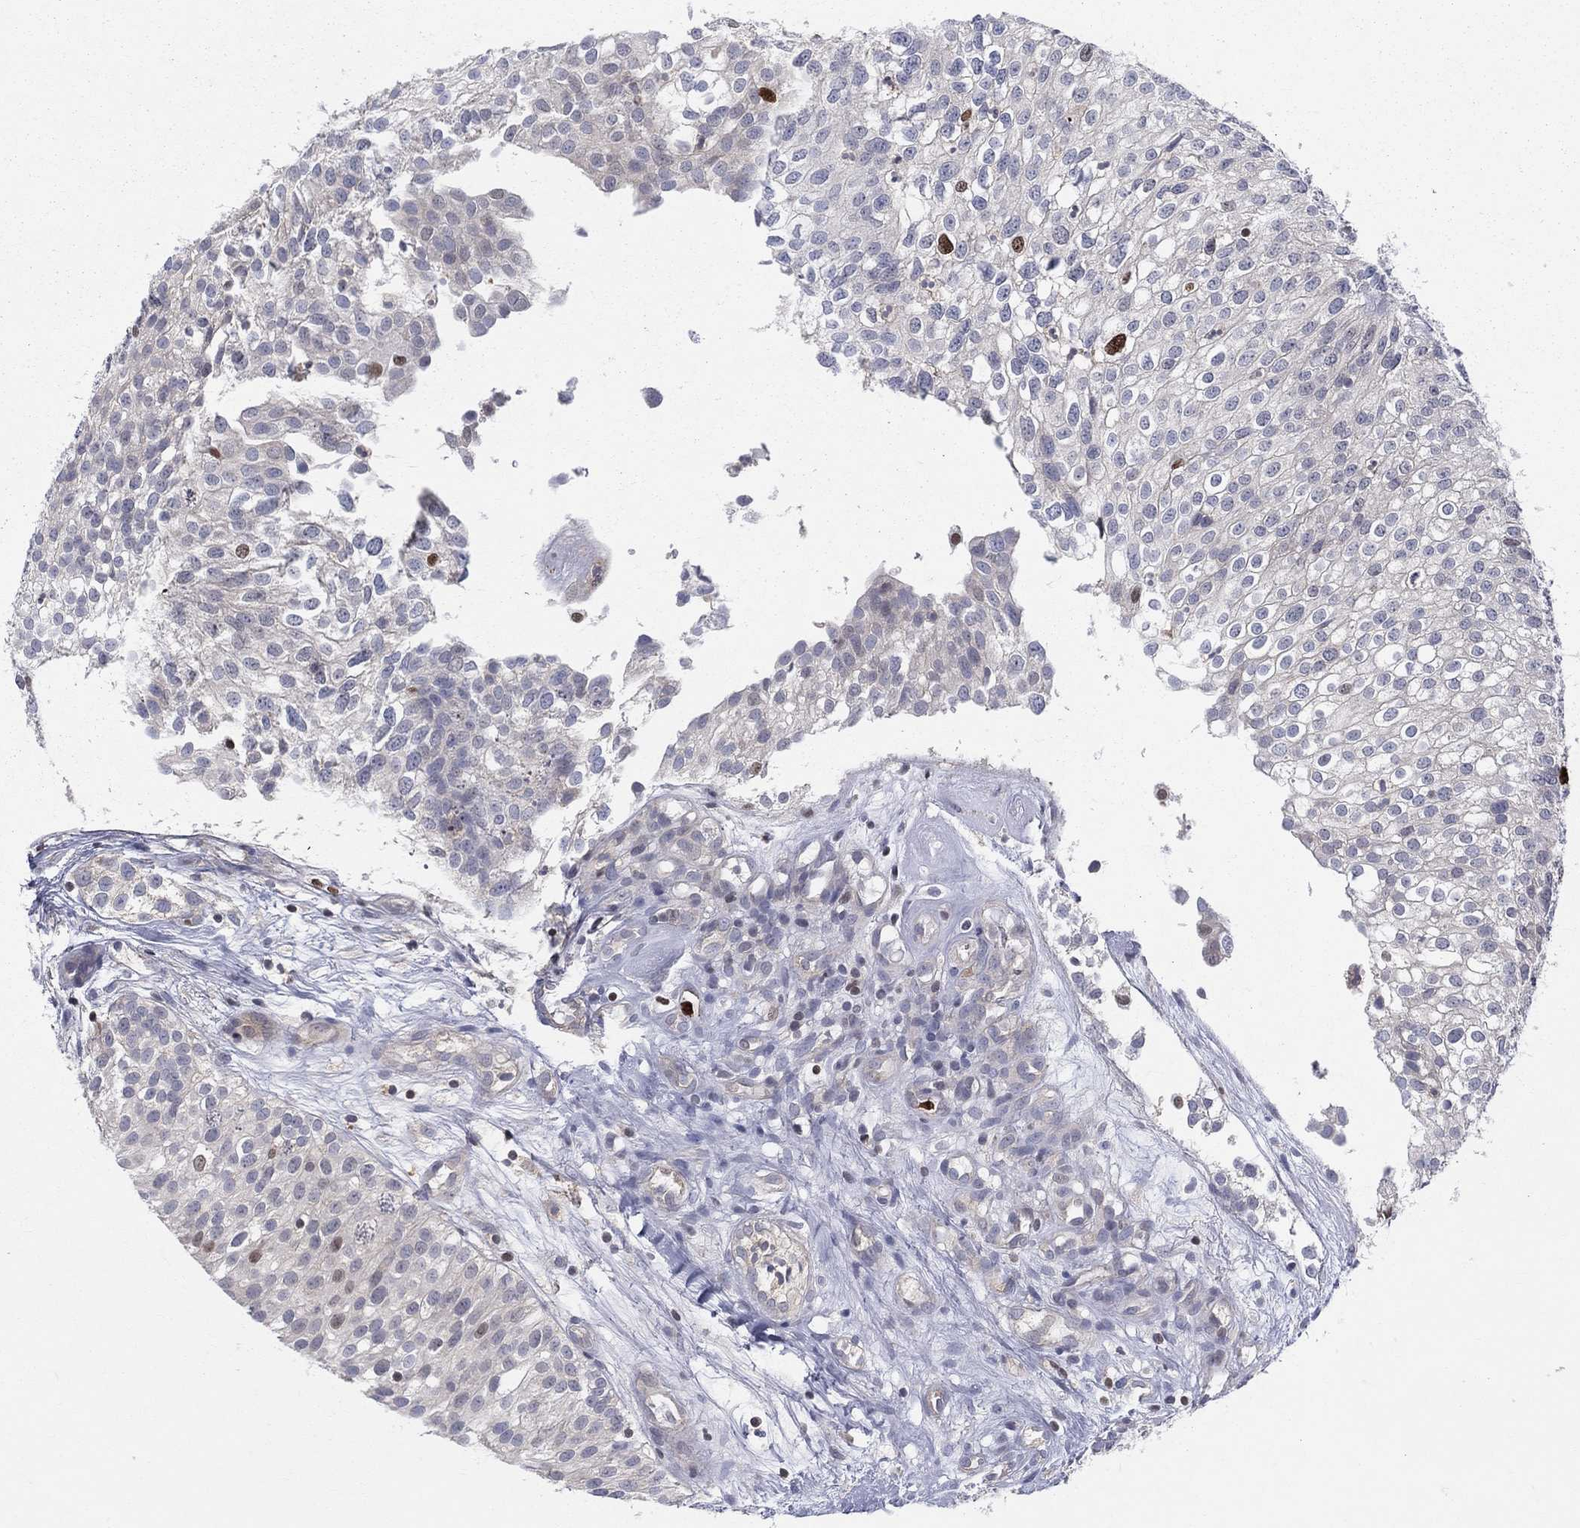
{"staining": {"intensity": "negative", "quantity": "none", "location": "none"}, "tissue": "urothelial cancer", "cell_type": "Tumor cells", "image_type": "cancer", "snomed": [{"axis": "morphology", "description": "Urothelial carcinoma, High grade"}, {"axis": "topography", "description": "Urinary bladder"}], "caption": "Tumor cells show no significant expression in urothelial carcinoma (high-grade).", "gene": "ZNHIT3", "patient": {"sex": "female", "age": 79}}